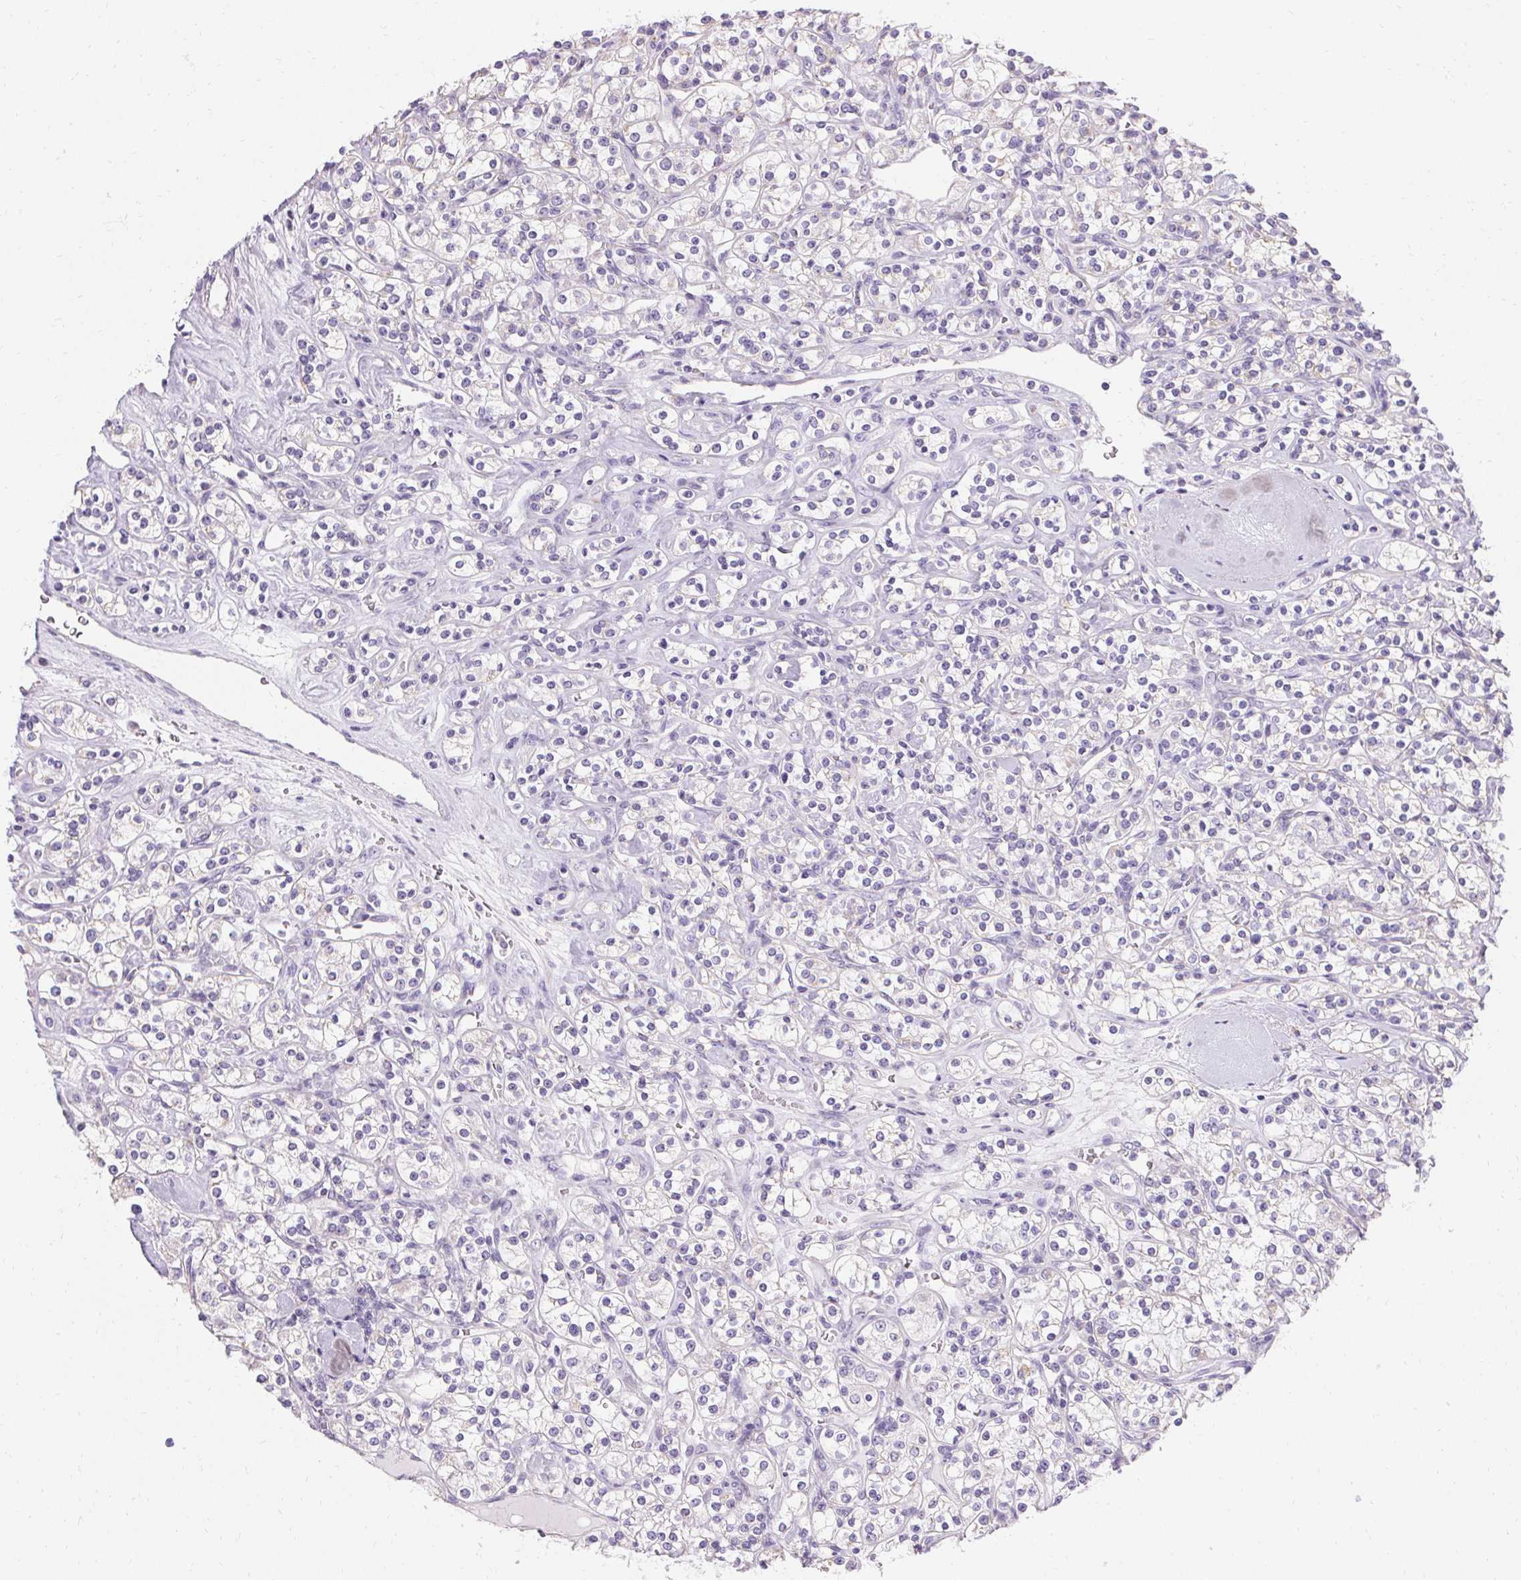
{"staining": {"intensity": "negative", "quantity": "none", "location": "none"}, "tissue": "renal cancer", "cell_type": "Tumor cells", "image_type": "cancer", "snomed": [{"axis": "morphology", "description": "Adenocarcinoma, NOS"}, {"axis": "topography", "description": "Kidney"}], "caption": "This is an IHC histopathology image of renal cancer. There is no staining in tumor cells.", "gene": "ASGR2", "patient": {"sex": "male", "age": 77}}